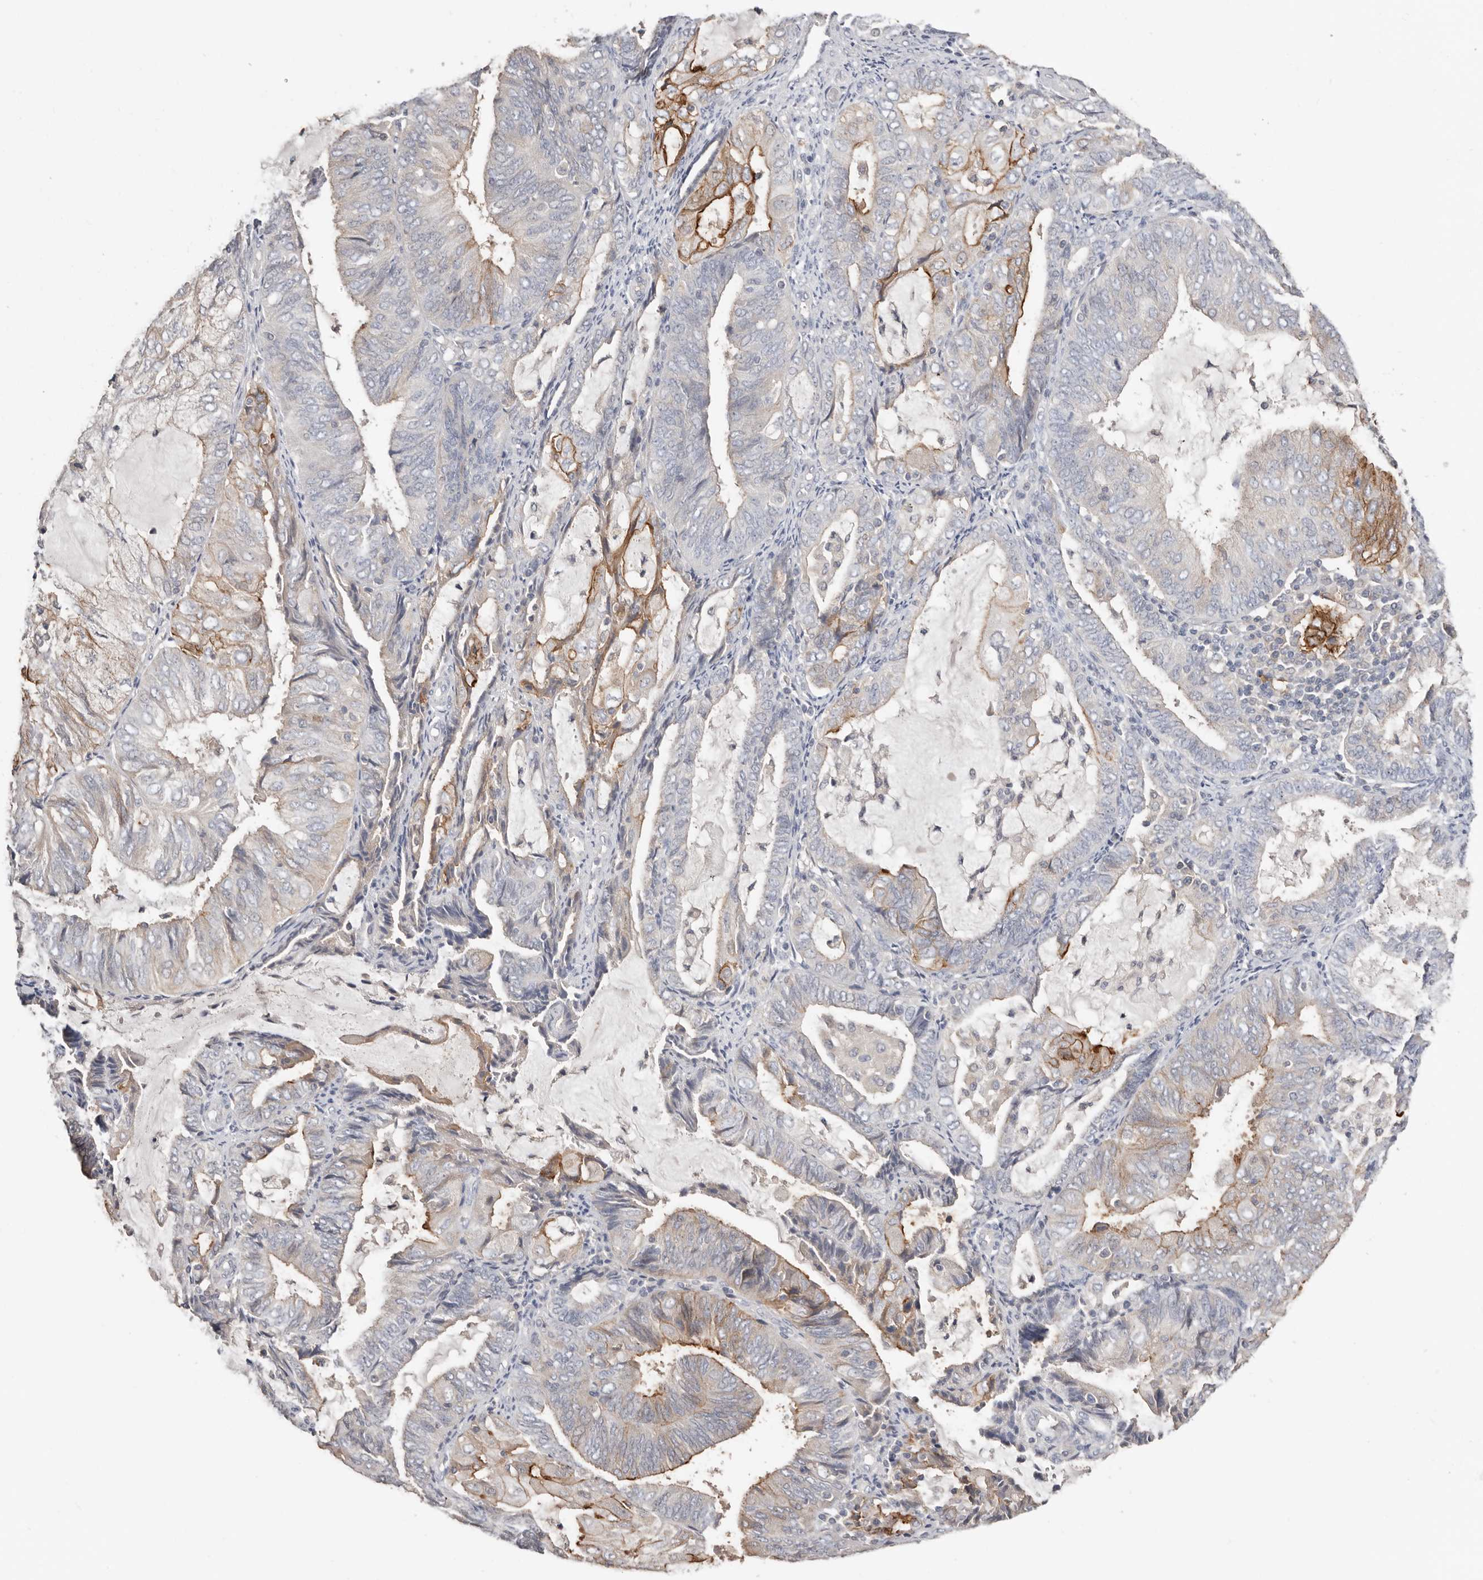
{"staining": {"intensity": "strong", "quantity": "<25%", "location": "cytoplasmic/membranous"}, "tissue": "endometrial cancer", "cell_type": "Tumor cells", "image_type": "cancer", "snomed": [{"axis": "morphology", "description": "Adenocarcinoma, NOS"}, {"axis": "topography", "description": "Endometrium"}], "caption": "This is a photomicrograph of IHC staining of adenocarcinoma (endometrial), which shows strong positivity in the cytoplasmic/membranous of tumor cells.", "gene": "S100A14", "patient": {"sex": "female", "age": 81}}